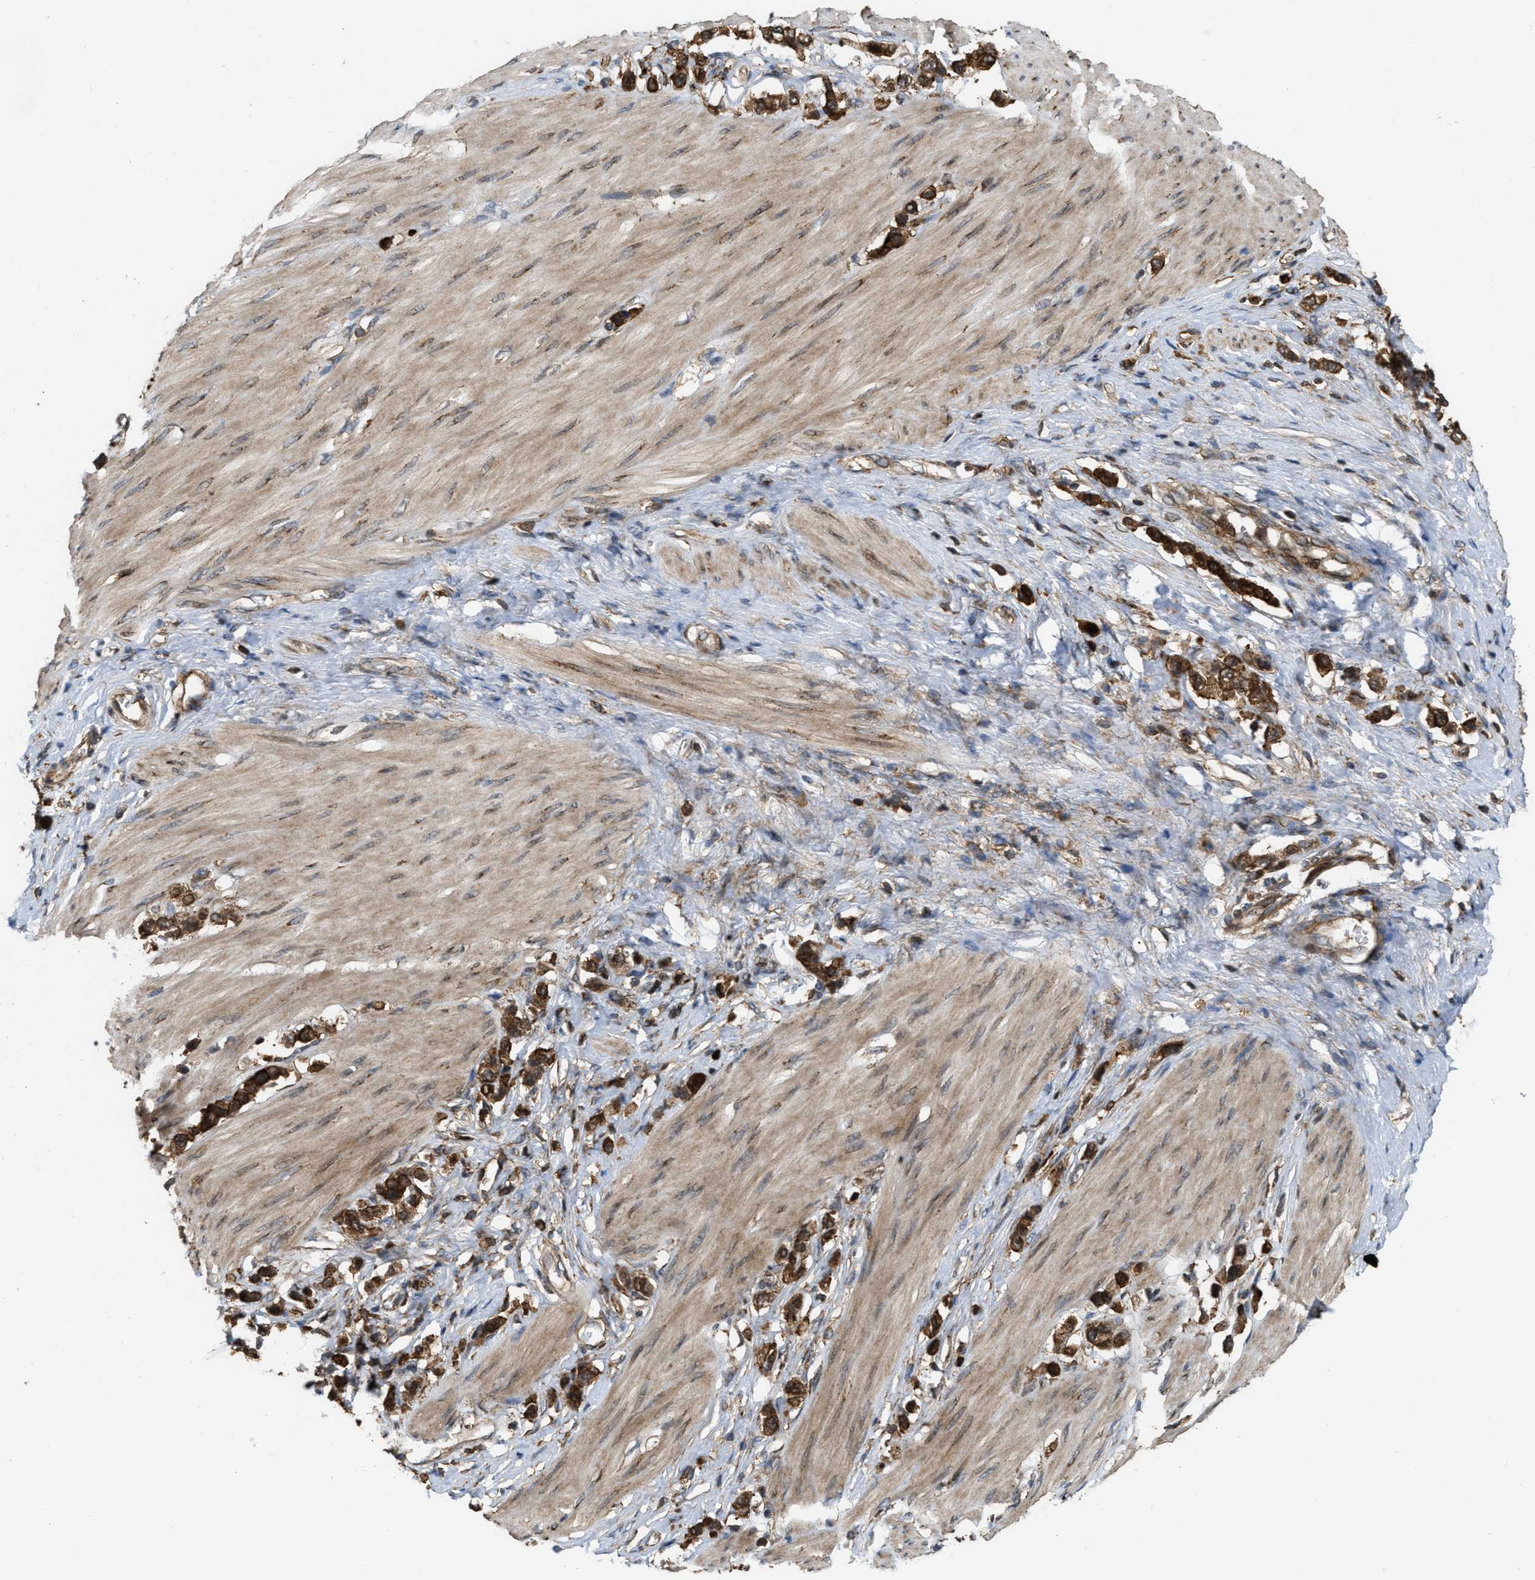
{"staining": {"intensity": "strong", "quantity": ">75%", "location": "cytoplasmic/membranous"}, "tissue": "stomach cancer", "cell_type": "Tumor cells", "image_type": "cancer", "snomed": [{"axis": "morphology", "description": "Adenocarcinoma, NOS"}, {"axis": "topography", "description": "Stomach"}], "caption": "This histopathology image exhibits immunohistochemistry (IHC) staining of stomach cancer (adenocarcinoma), with high strong cytoplasmic/membranous positivity in approximately >75% of tumor cells.", "gene": "IQCE", "patient": {"sex": "female", "age": 65}}